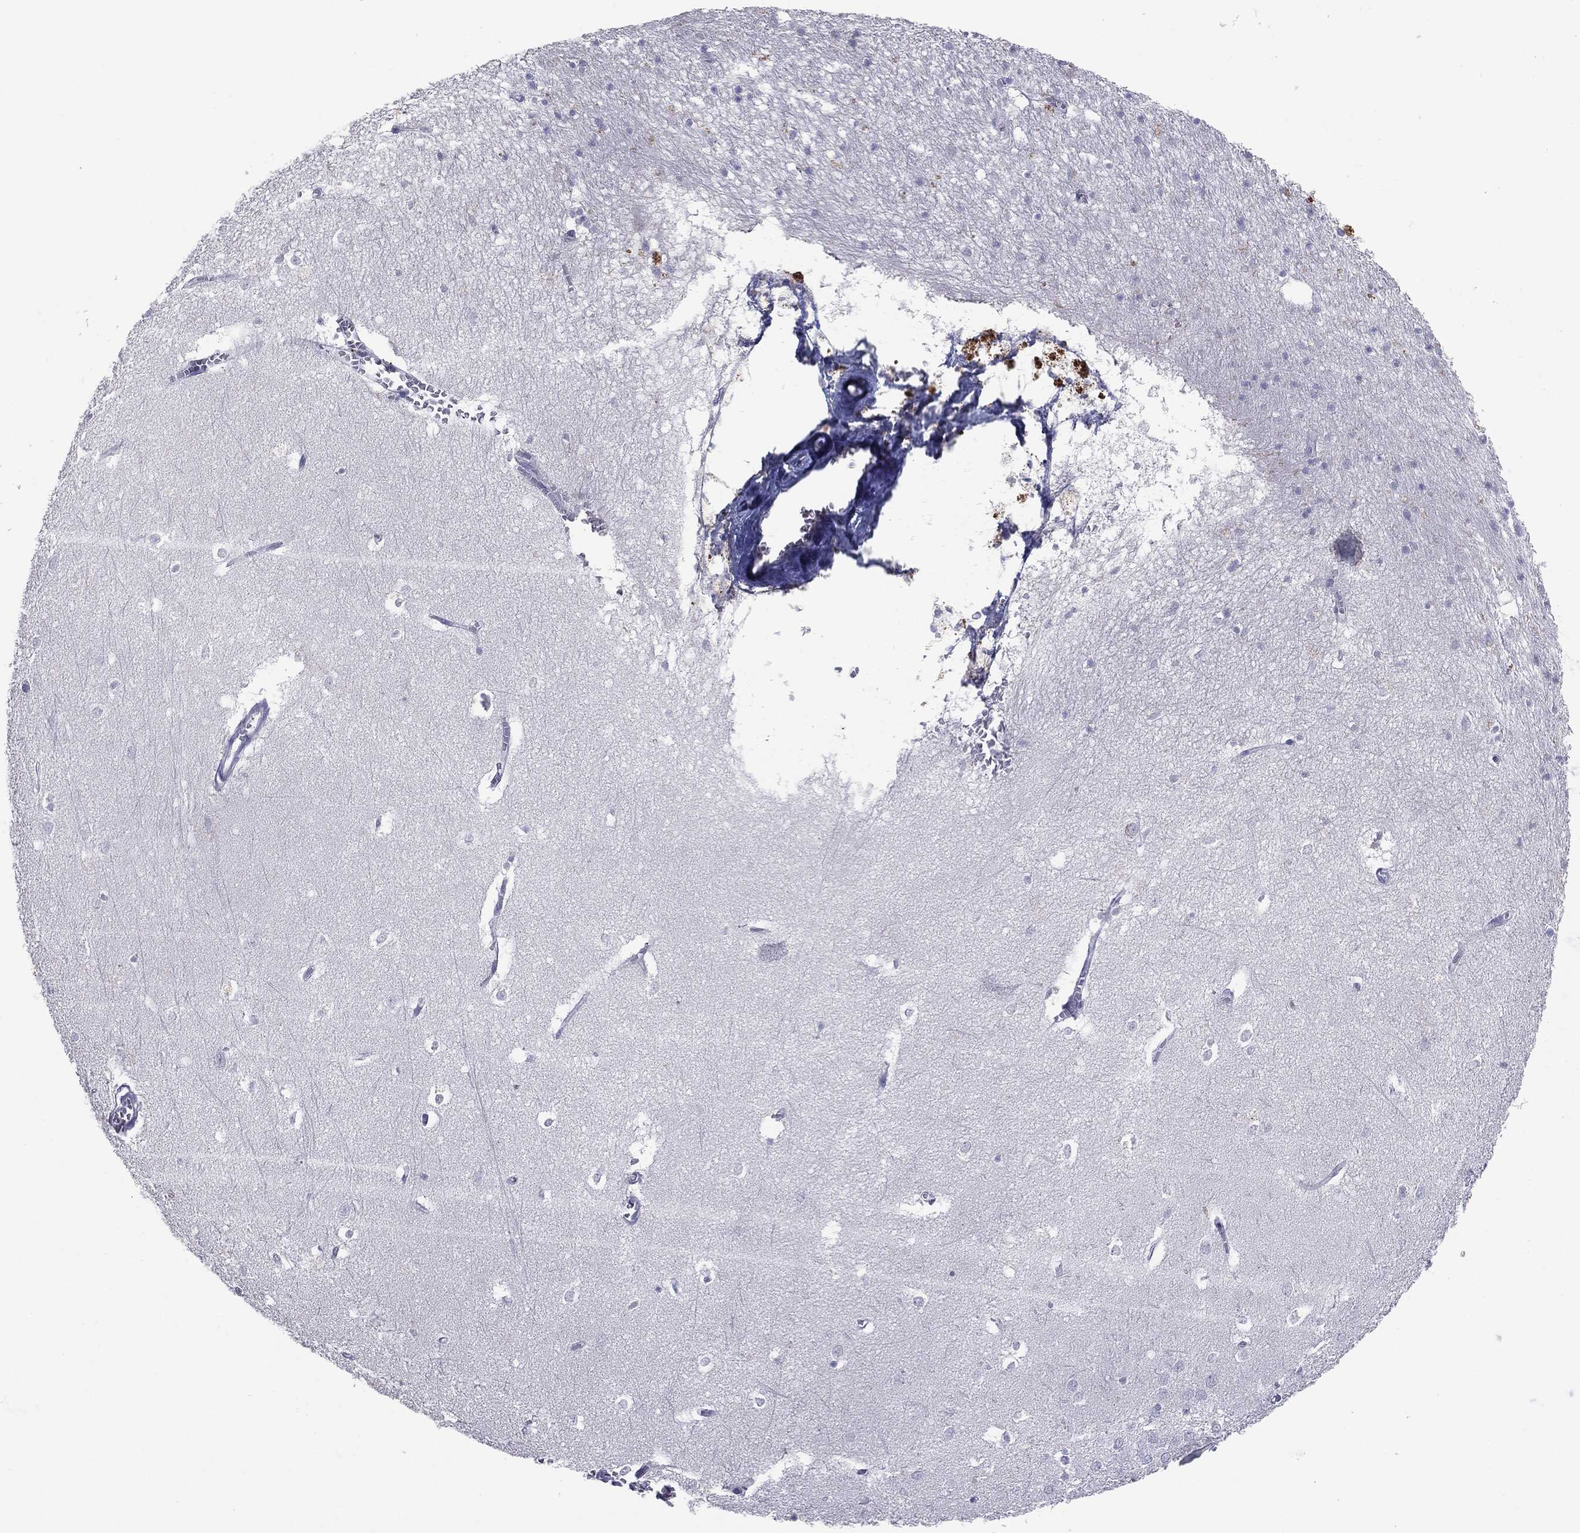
{"staining": {"intensity": "negative", "quantity": "none", "location": "none"}, "tissue": "hippocampus", "cell_type": "Glial cells", "image_type": "normal", "snomed": [{"axis": "morphology", "description": "Normal tissue, NOS"}, {"axis": "topography", "description": "Hippocampus"}], "caption": "A high-resolution micrograph shows IHC staining of normal hippocampus, which displays no significant staining in glial cells.", "gene": "SERPINB4", "patient": {"sex": "female", "age": 64}}